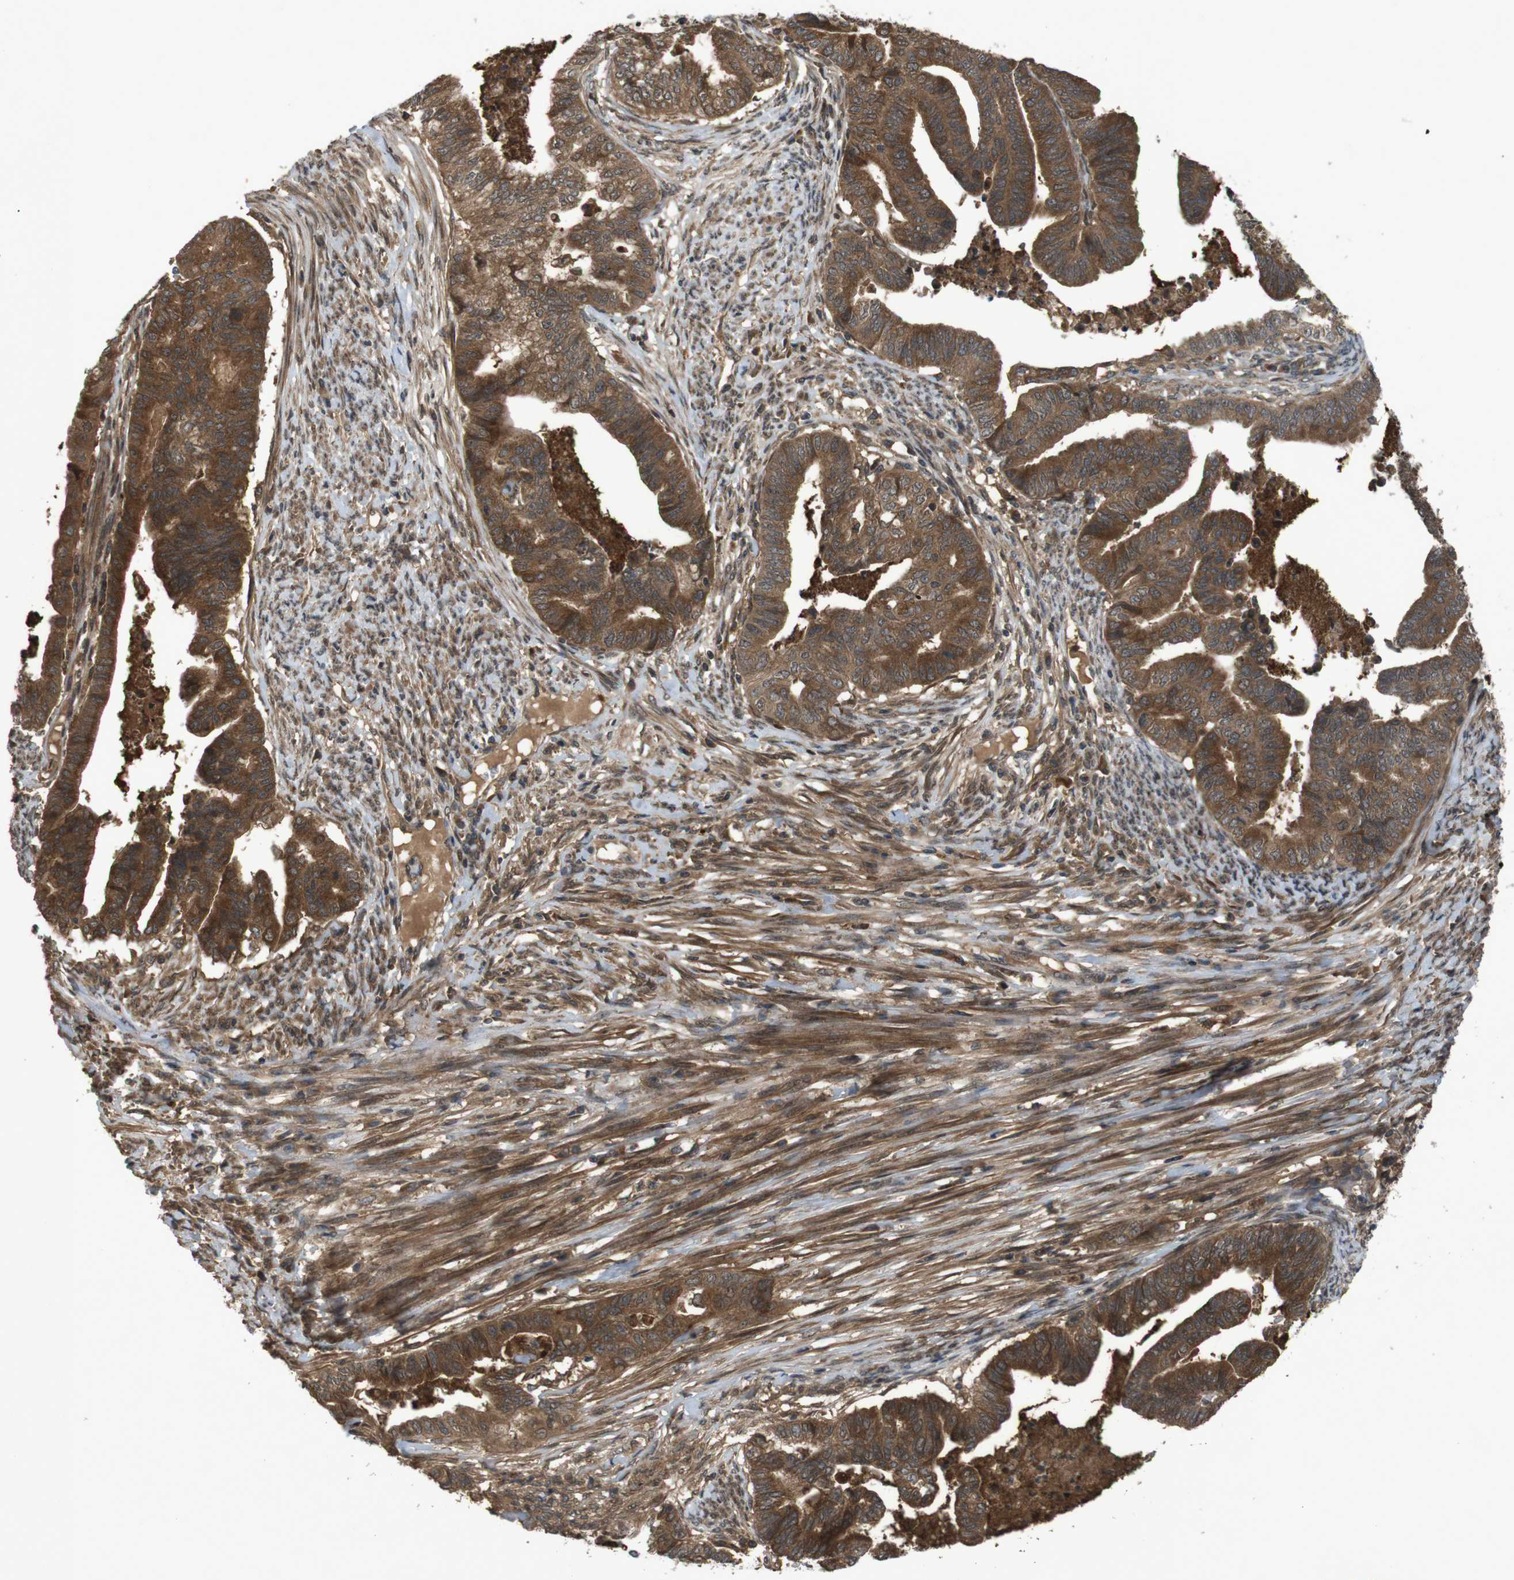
{"staining": {"intensity": "strong", "quantity": ">75%", "location": "cytoplasmic/membranous"}, "tissue": "endometrial cancer", "cell_type": "Tumor cells", "image_type": "cancer", "snomed": [{"axis": "morphology", "description": "Adenocarcinoma, NOS"}, {"axis": "topography", "description": "Endometrium"}], "caption": "IHC image of neoplastic tissue: human adenocarcinoma (endometrial) stained using IHC demonstrates high levels of strong protein expression localized specifically in the cytoplasmic/membranous of tumor cells, appearing as a cytoplasmic/membranous brown color.", "gene": "NFKBIE", "patient": {"sex": "female", "age": 79}}